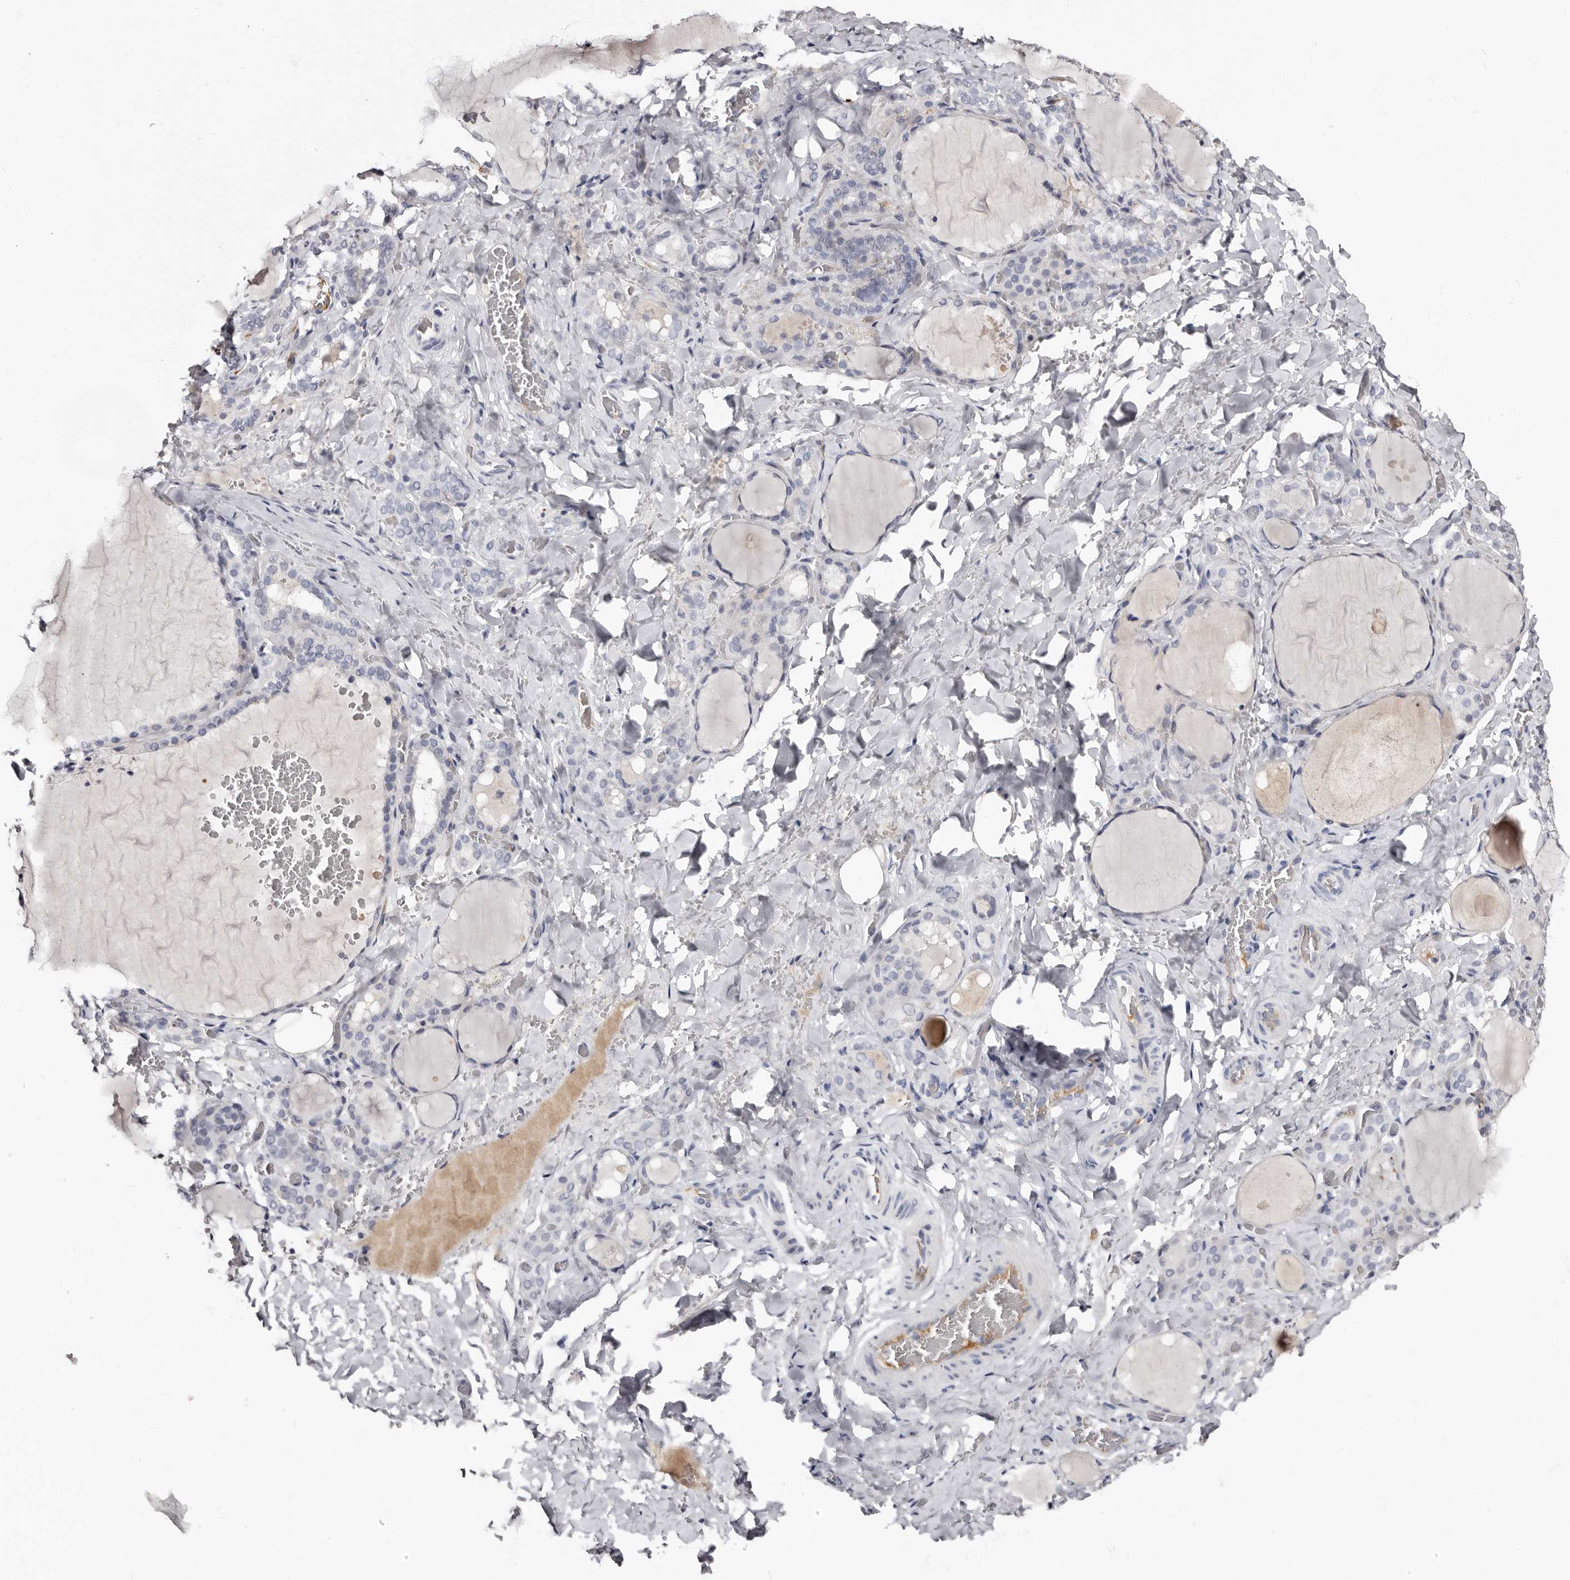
{"staining": {"intensity": "negative", "quantity": "none", "location": "none"}, "tissue": "thyroid gland", "cell_type": "Glandular cells", "image_type": "normal", "snomed": [{"axis": "morphology", "description": "Normal tissue, NOS"}, {"axis": "topography", "description": "Thyroid gland"}], "caption": "Immunohistochemistry image of unremarkable human thyroid gland stained for a protein (brown), which demonstrates no expression in glandular cells. (DAB (3,3'-diaminobenzidine) immunohistochemistry (IHC), high magnification).", "gene": "TBC1D22B", "patient": {"sex": "female", "age": 22}}